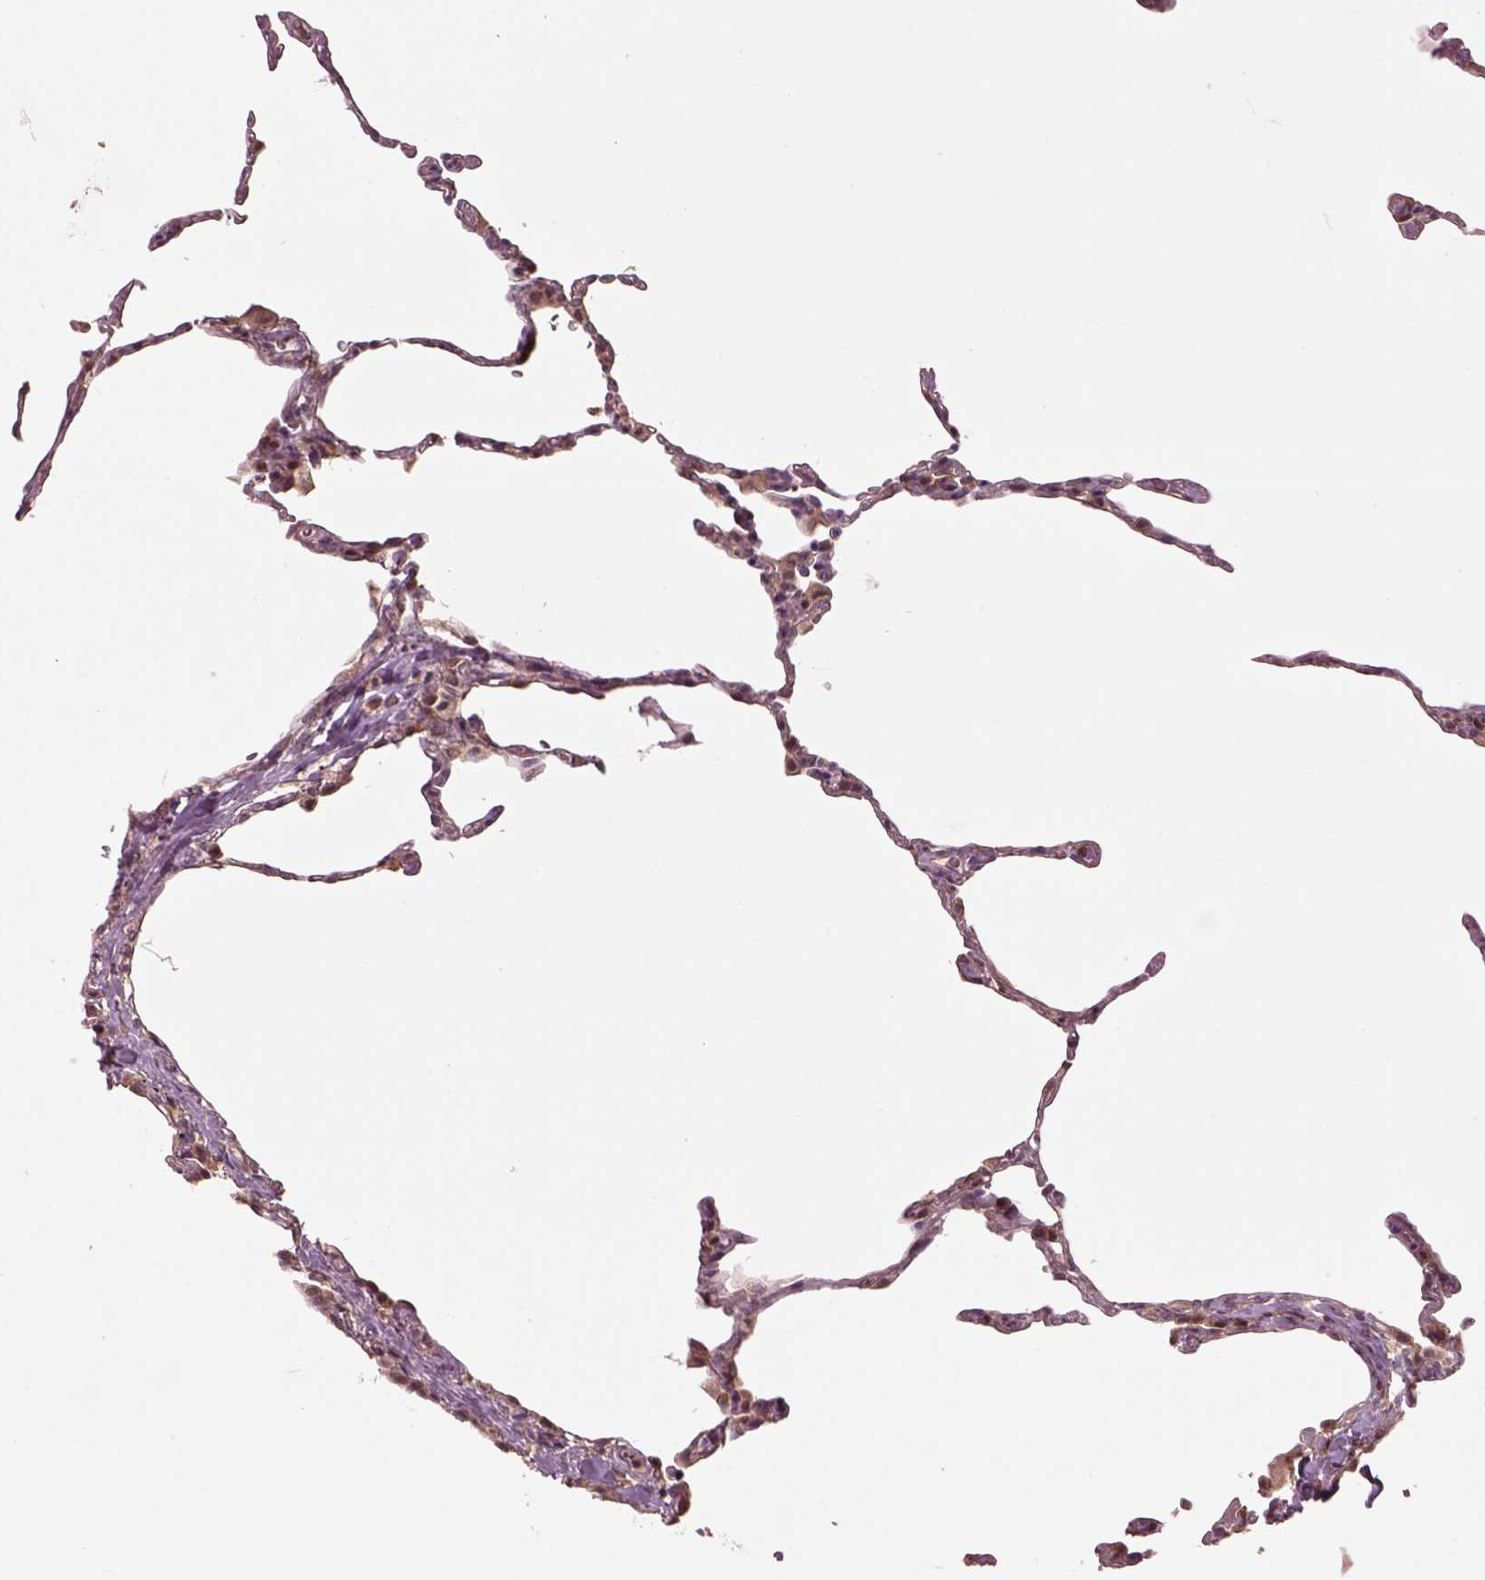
{"staining": {"intensity": "weak", "quantity": "25%-75%", "location": "cytoplasmic/membranous"}, "tissue": "lung", "cell_type": "Alveolar cells", "image_type": "normal", "snomed": [{"axis": "morphology", "description": "Normal tissue, NOS"}, {"axis": "topography", "description": "Lung"}], "caption": "The immunohistochemical stain labels weak cytoplasmic/membranous positivity in alveolar cells of normal lung. The protein of interest is stained brown, and the nuclei are stained in blue (DAB (3,3'-diaminobenzidine) IHC with brightfield microscopy, high magnification).", "gene": "MTHFS", "patient": {"sex": "female", "age": 57}}